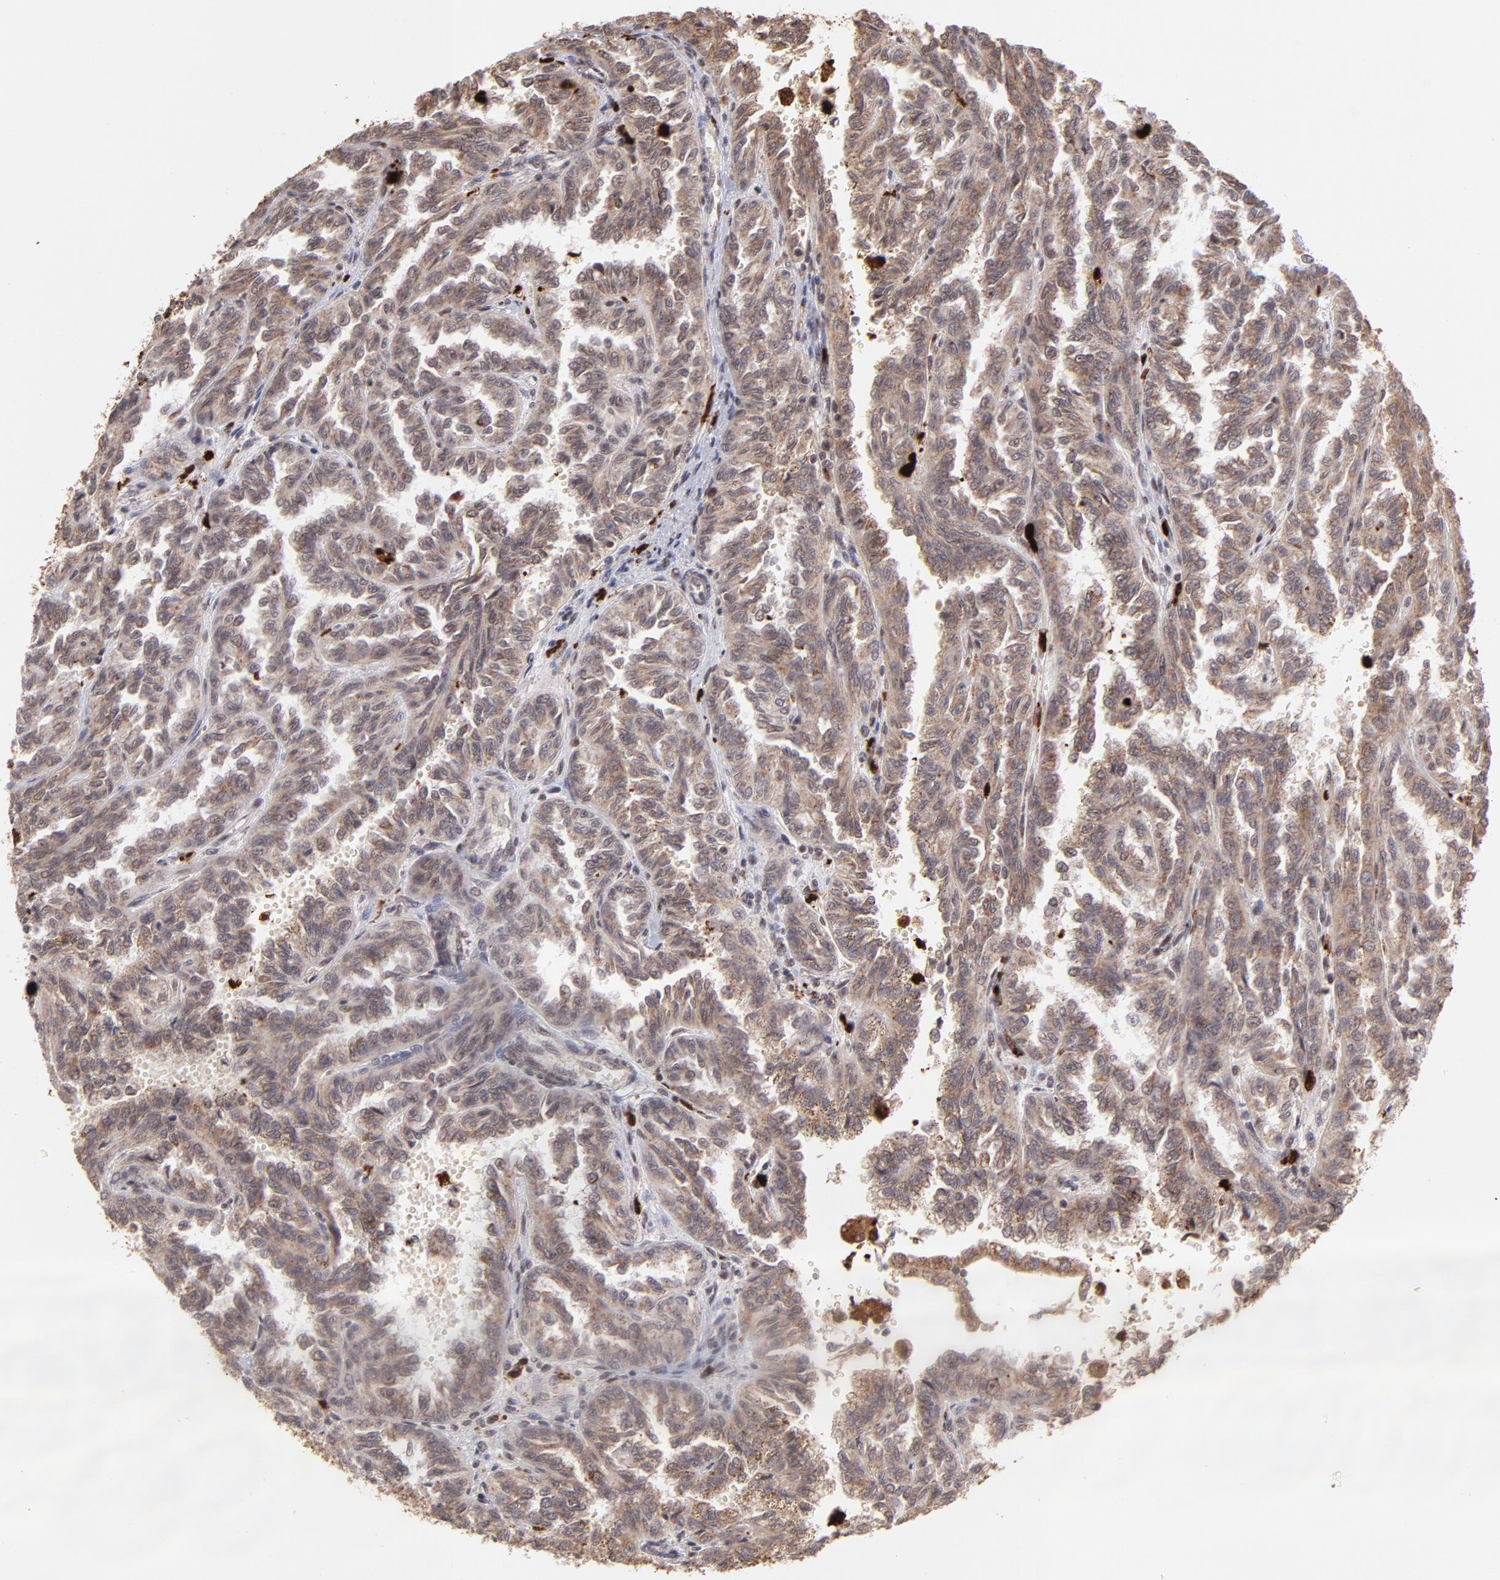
{"staining": {"intensity": "weak", "quantity": ">75%", "location": "cytoplasmic/membranous"}, "tissue": "renal cancer", "cell_type": "Tumor cells", "image_type": "cancer", "snomed": [{"axis": "morphology", "description": "Inflammation, NOS"}, {"axis": "morphology", "description": "Adenocarcinoma, NOS"}, {"axis": "topography", "description": "Kidney"}], "caption": "Renal cancer stained with immunohistochemistry reveals weak cytoplasmic/membranous positivity in about >75% of tumor cells. (DAB IHC with brightfield microscopy, high magnification).", "gene": "ZFX", "patient": {"sex": "male", "age": 68}}